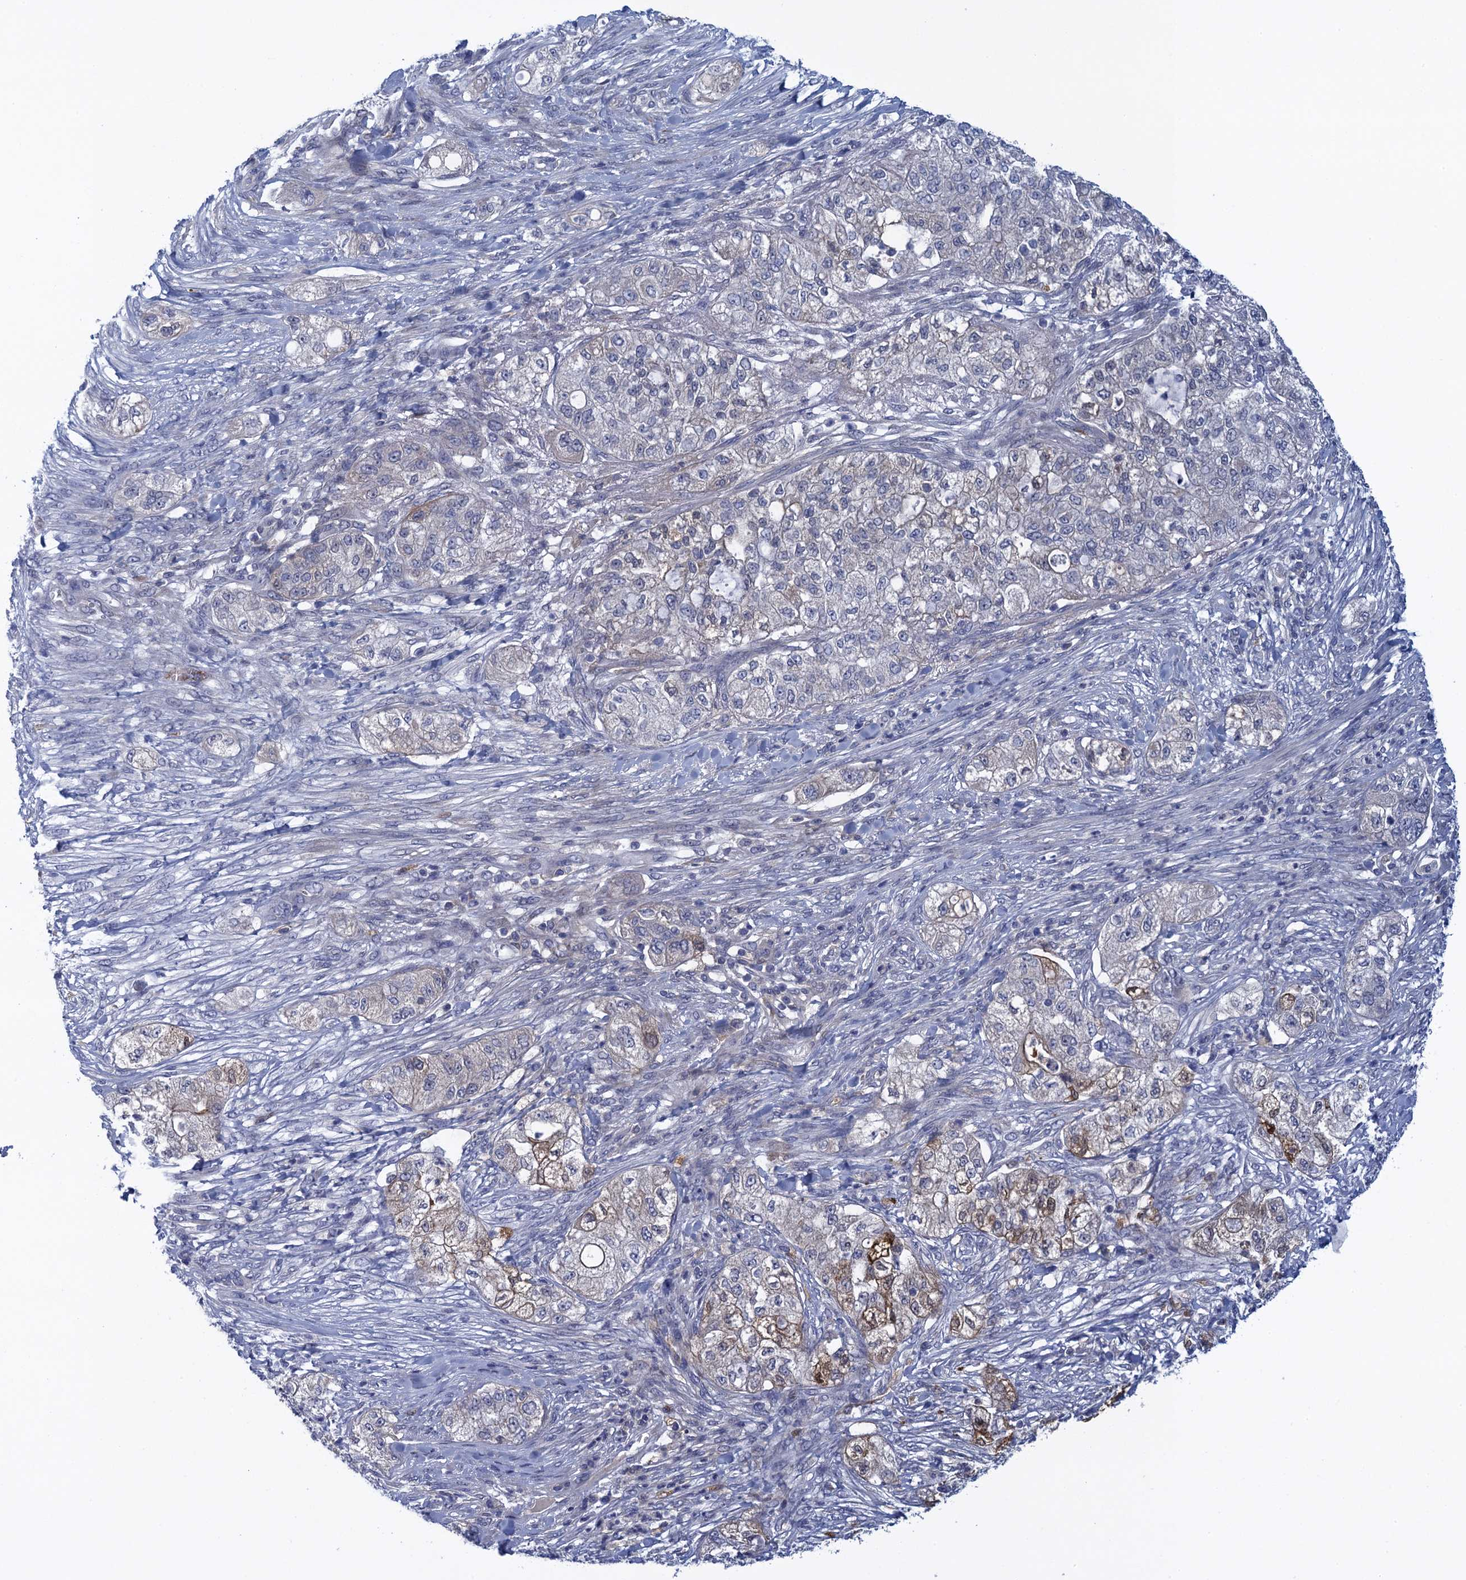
{"staining": {"intensity": "moderate", "quantity": "<25%", "location": "cytoplasmic/membranous,nuclear"}, "tissue": "pancreatic cancer", "cell_type": "Tumor cells", "image_type": "cancer", "snomed": [{"axis": "morphology", "description": "Adenocarcinoma, NOS"}, {"axis": "topography", "description": "Pancreas"}], "caption": "Tumor cells display low levels of moderate cytoplasmic/membranous and nuclear staining in approximately <25% of cells in human pancreatic adenocarcinoma.", "gene": "SCEL", "patient": {"sex": "female", "age": 78}}